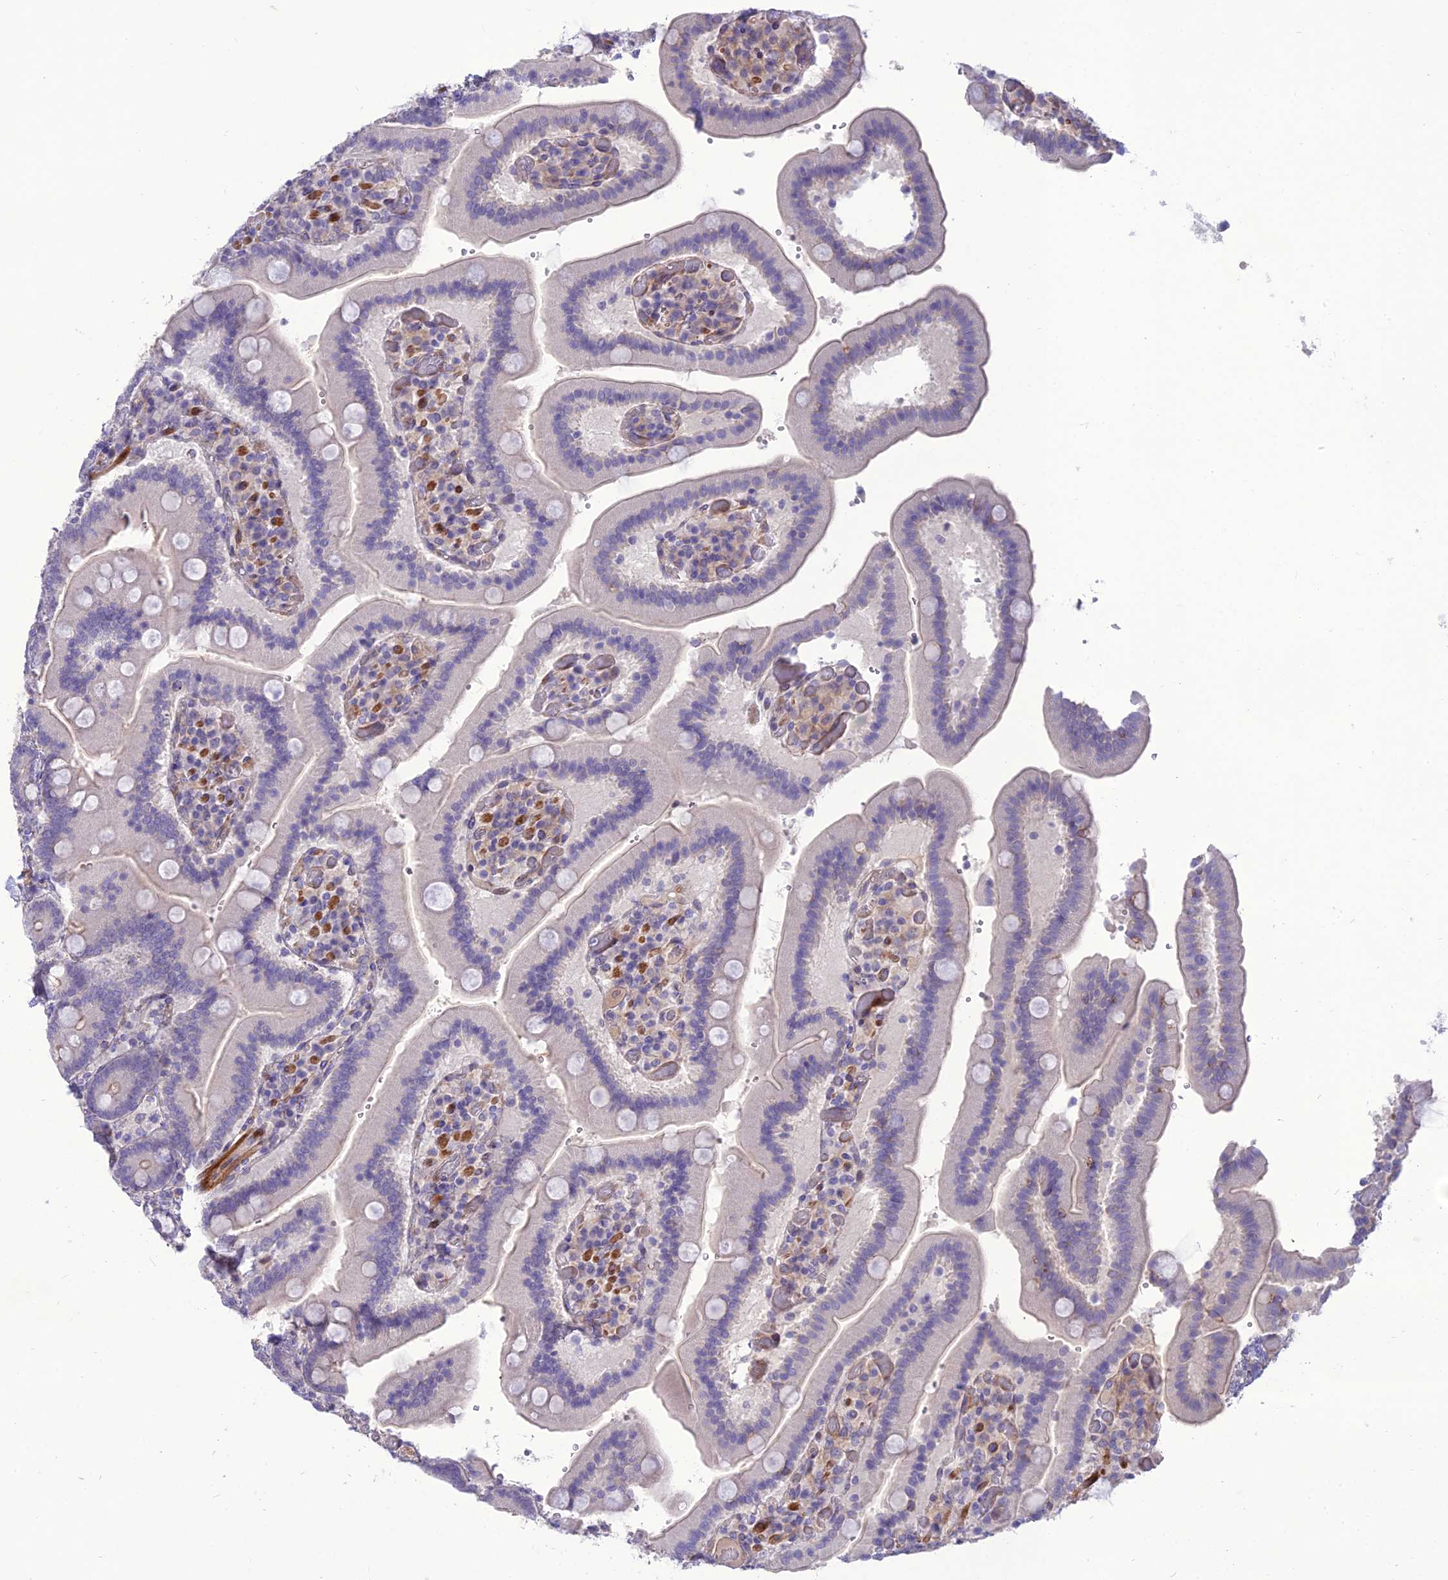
{"staining": {"intensity": "moderate", "quantity": "<25%", "location": "cytoplasmic/membranous"}, "tissue": "duodenum", "cell_type": "Glandular cells", "image_type": "normal", "snomed": [{"axis": "morphology", "description": "Normal tissue, NOS"}, {"axis": "topography", "description": "Duodenum"}], "caption": "Immunohistochemical staining of unremarkable human duodenum exhibits <25% levels of moderate cytoplasmic/membranous protein positivity in approximately <25% of glandular cells. Using DAB (3,3'-diaminobenzidine) (brown) and hematoxylin (blue) stains, captured at high magnification using brightfield microscopy.", "gene": "TEKT3", "patient": {"sex": "female", "age": 62}}